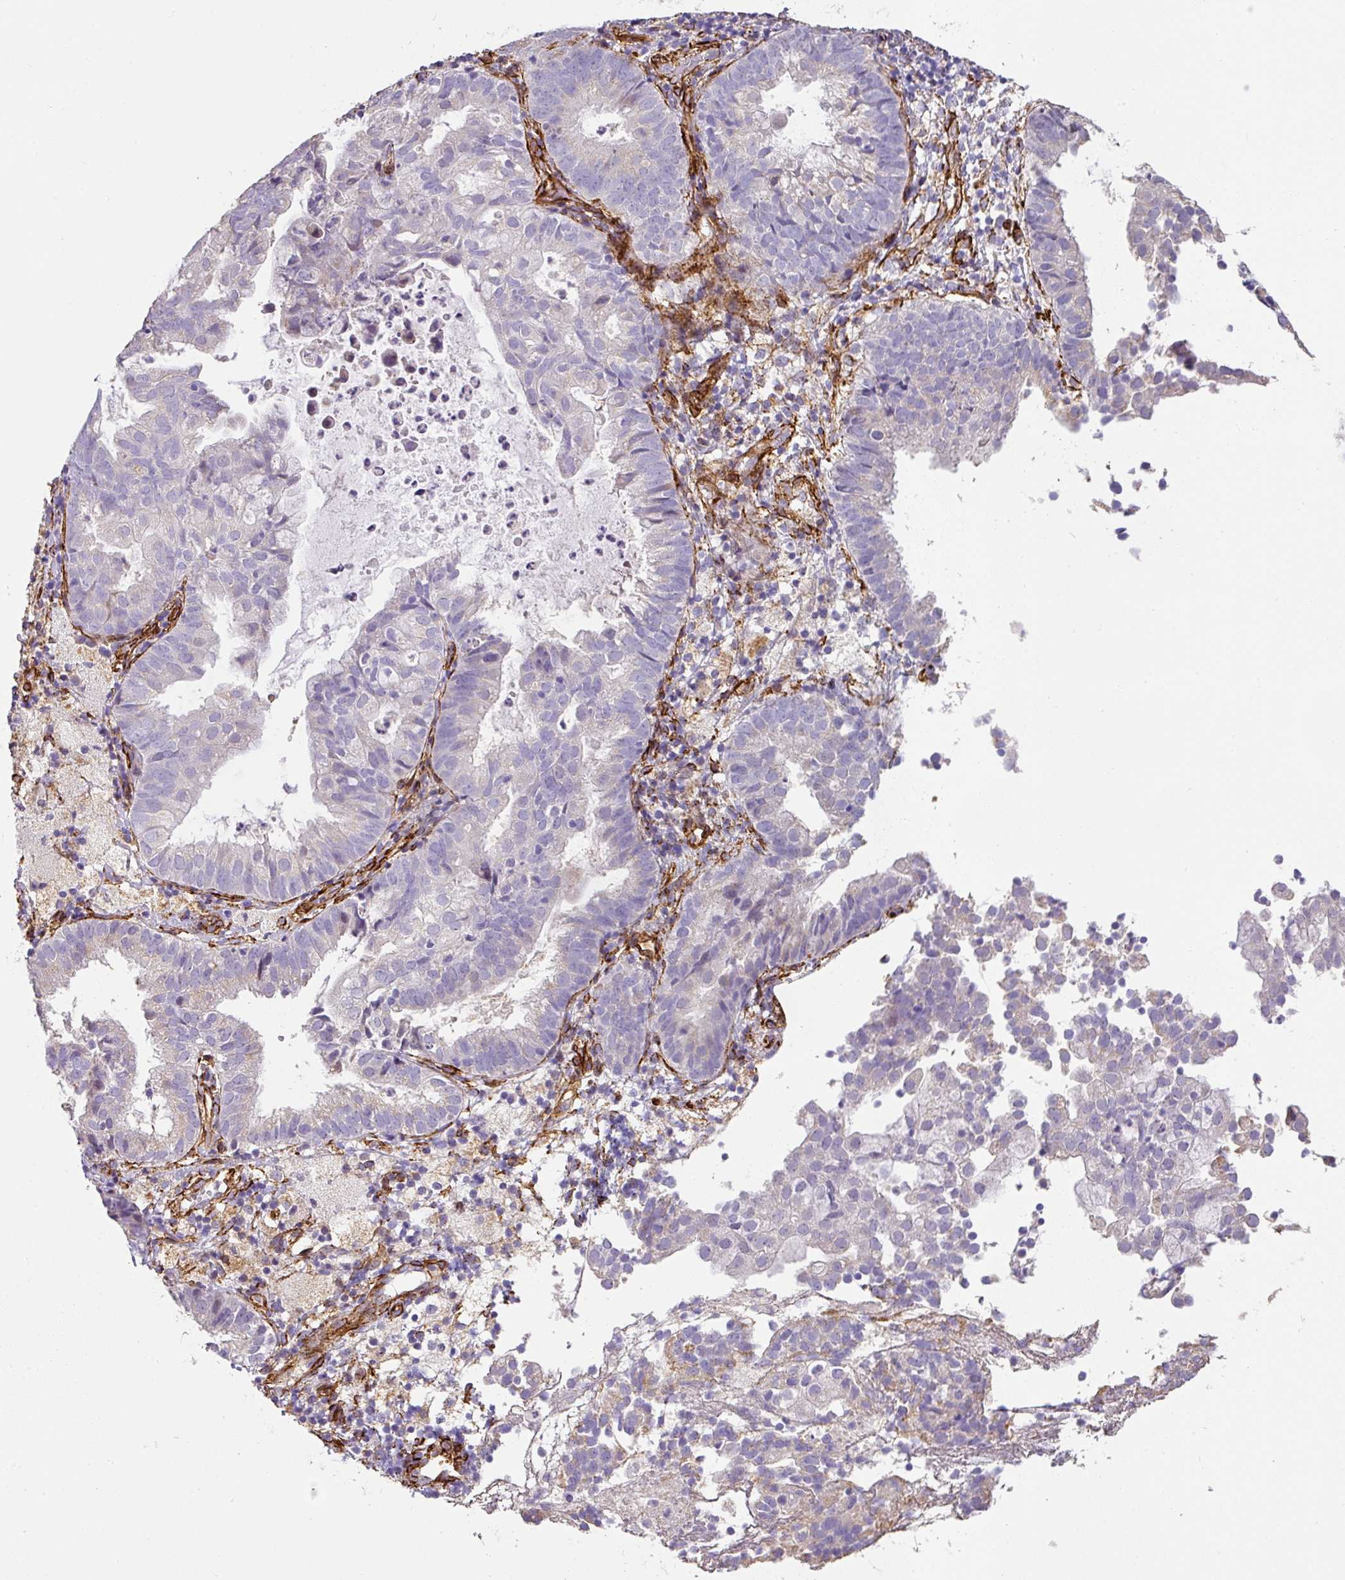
{"staining": {"intensity": "negative", "quantity": "none", "location": "none"}, "tissue": "endometrial cancer", "cell_type": "Tumor cells", "image_type": "cancer", "snomed": [{"axis": "morphology", "description": "Adenocarcinoma, NOS"}, {"axis": "topography", "description": "Endometrium"}], "caption": "Image shows no significant protein expression in tumor cells of endometrial adenocarcinoma.", "gene": "SLC25A17", "patient": {"sex": "female", "age": 80}}